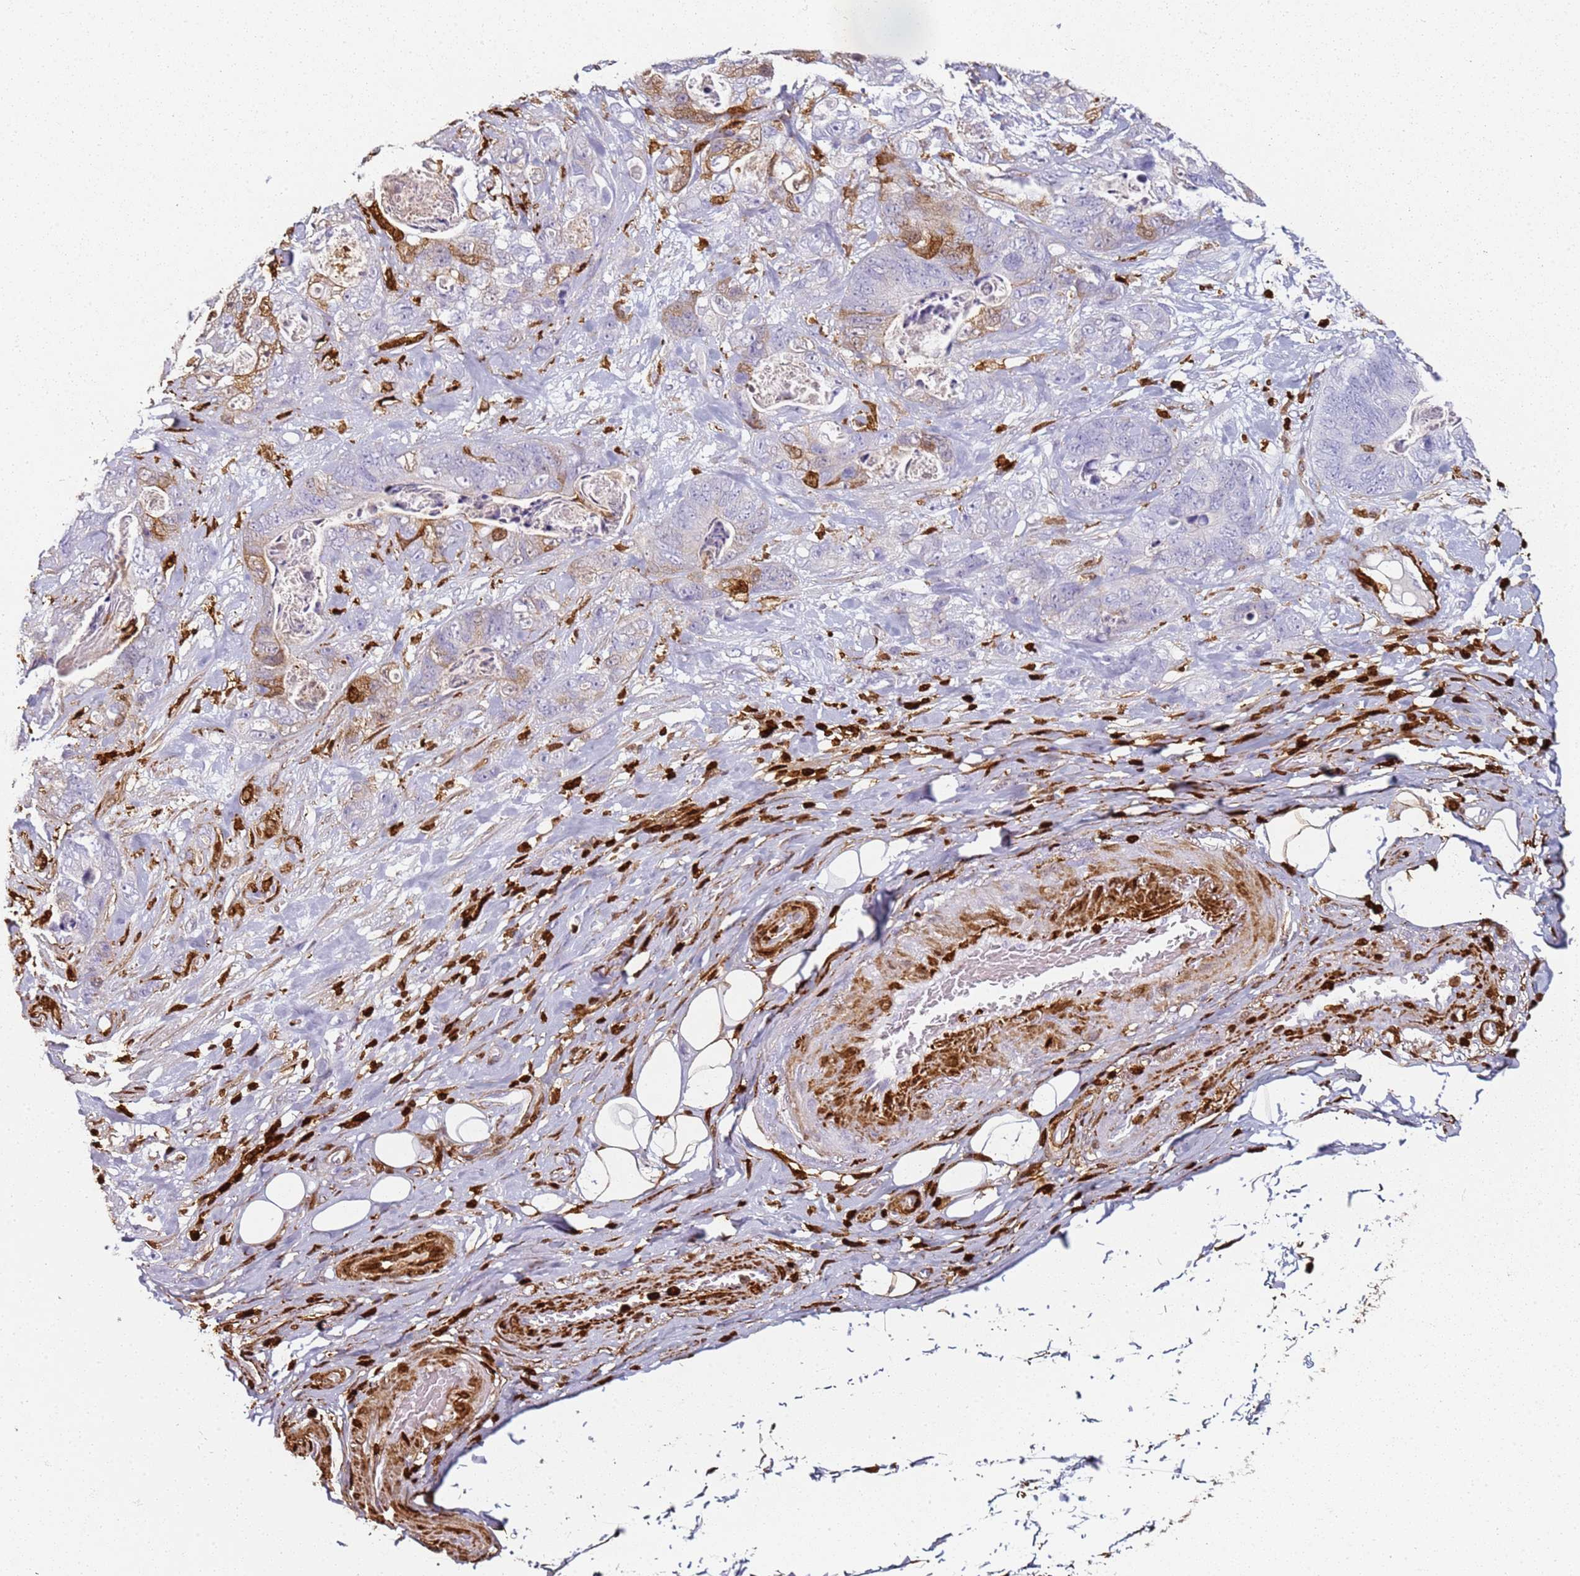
{"staining": {"intensity": "moderate", "quantity": "<25%", "location": "cytoplasmic/membranous,nuclear"}, "tissue": "stomach cancer", "cell_type": "Tumor cells", "image_type": "cancer", "snomed": [{"axis": "morphology", "description": "Normal tissue, NOS"}, {"axis": "morphology", "description": "Adenocarcinoma, NOS"}, {"axis": "topography", "description": "Stomach"}], "caption": "Approximately <25% of tumor cells in adenocarcinoma (stomach) show moderate cytoplasmic/membranous and nuclear protein expression as visualized by brown immunohistochemical staining.", "gene": "S100A4", "patient": {"sex": "female", "age": 89}}